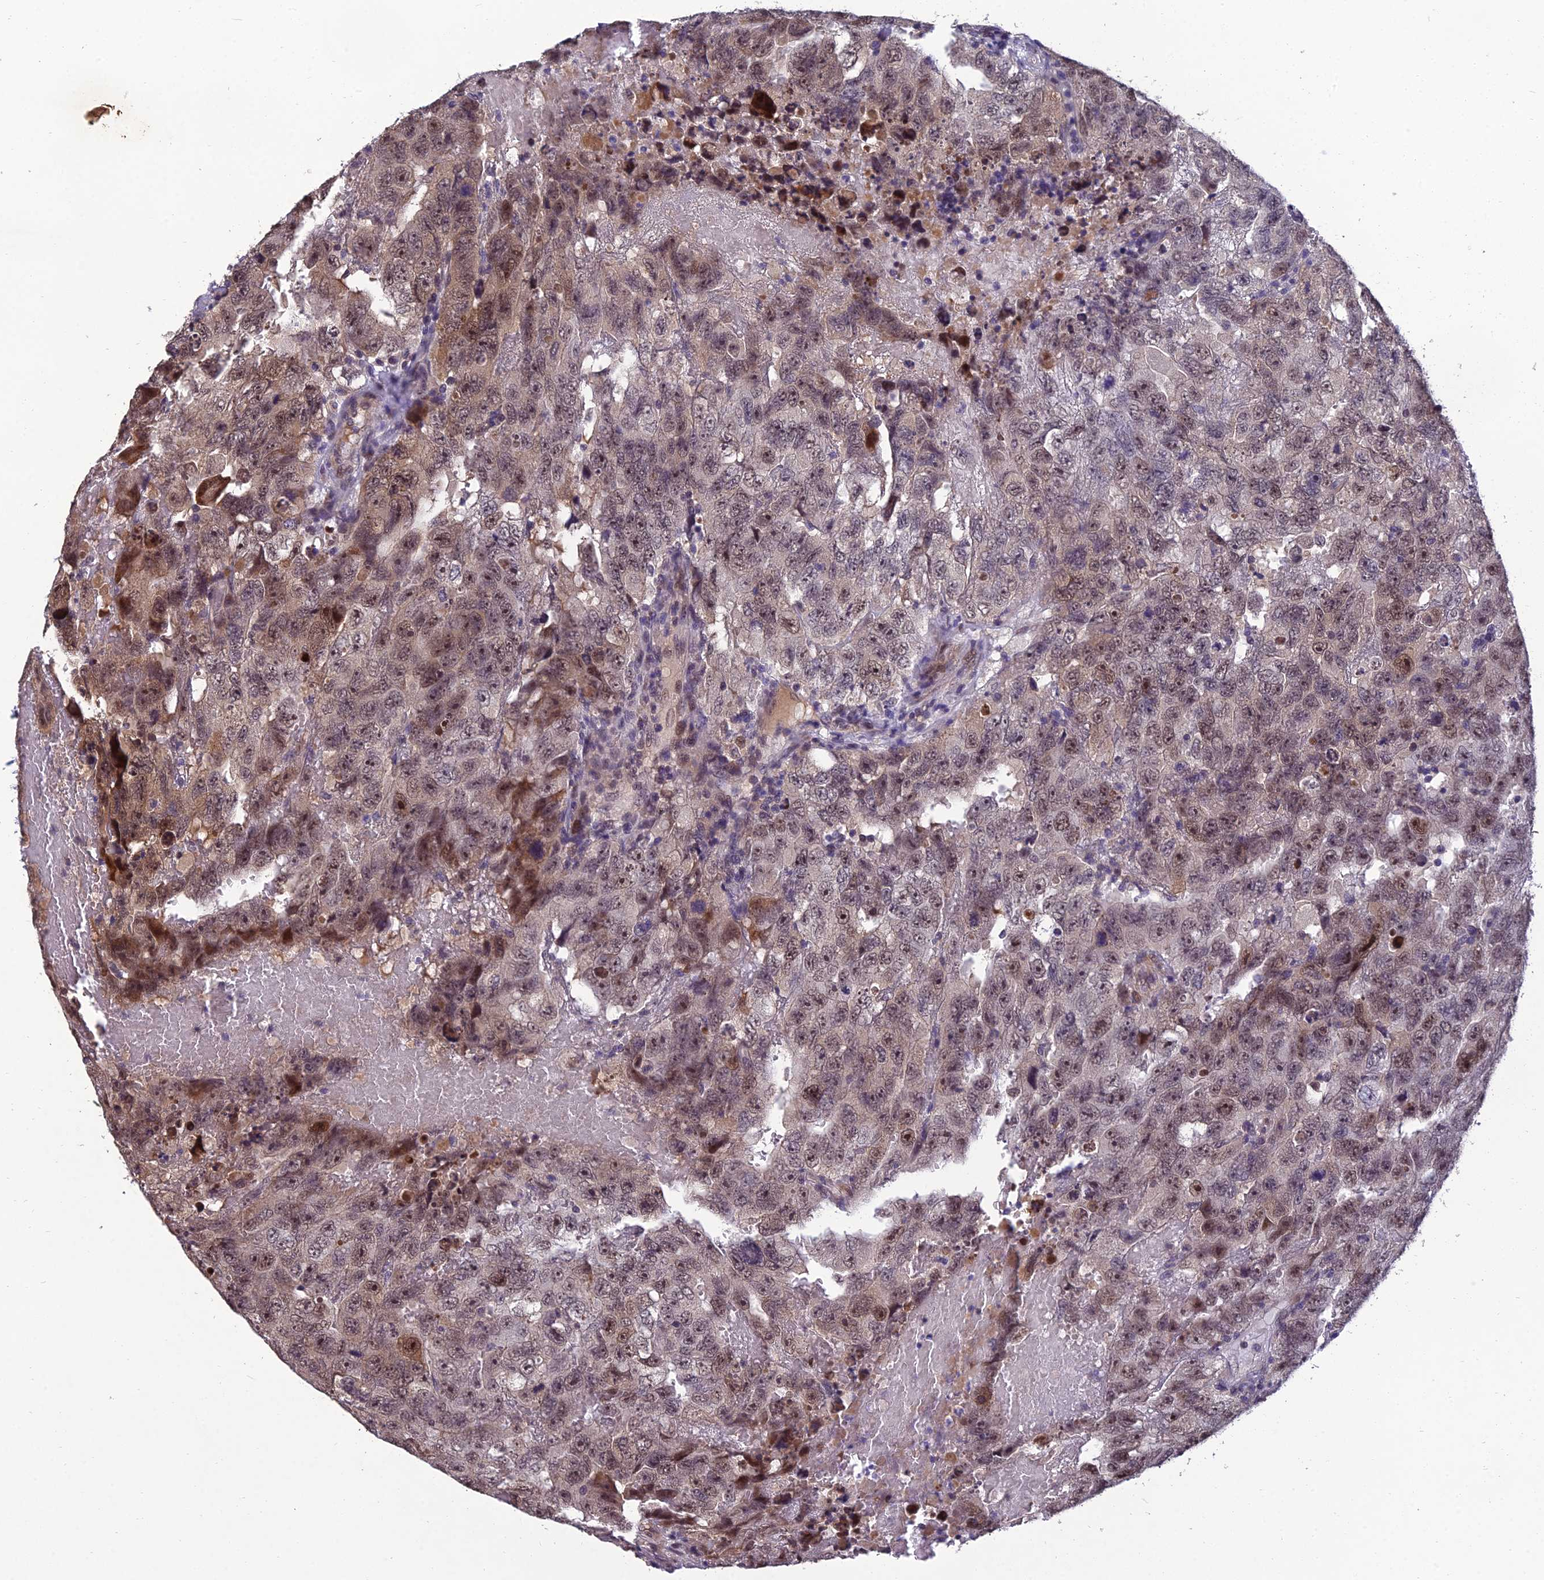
{"staining": {"intensity": "moderate", "quantity": "25%-75%", "location": "cytoplasmic/membranous,nuclear"}, "tissue": "testis cancer", "cell_type": "Tumor cells", "image_type": "cancer", "snomed": [{"axis": "morphology", "description": "Carcinoma, Embryonal, NOS"}, {"axis": "topography", "description": "Testis"}], "caption": "Tumor cells show moderate cytoplasmic/membranous and nuclear expression in approximately 25%-75% of cells in testis cancer.", "gene": "GRWD1", "patient": {"sex": "male", "age": 45}}